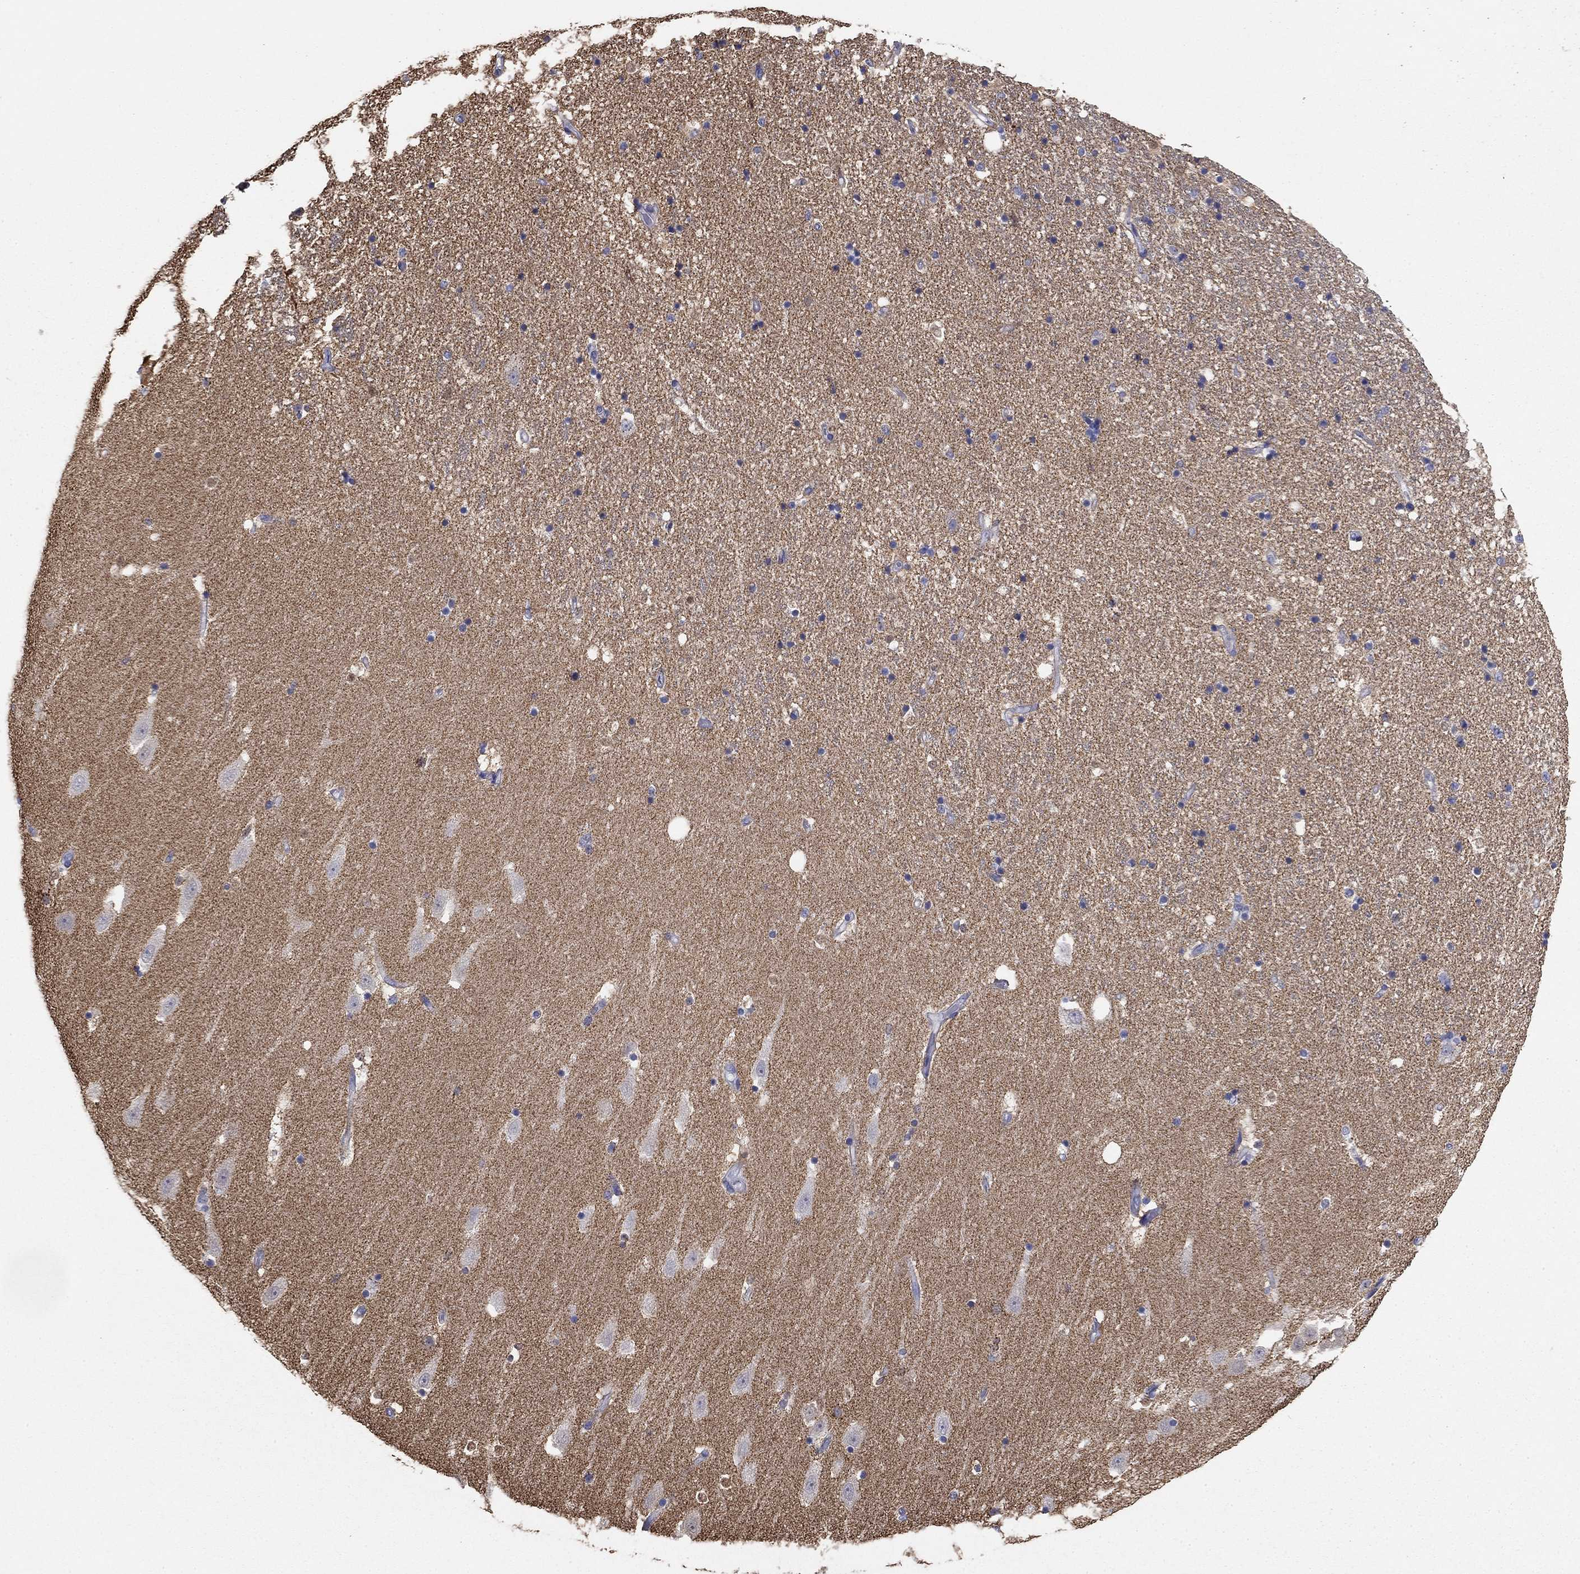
{"staining": {"intensity": "negative", "quantity": "none", "location": "none"}, "tissue": "hippocampus", "cell_type": "Glial cells", "image_type": "normal", "snomed": [{"axis": "morphology", "description": "Normal tissue, NOS"}, {"axis": "topography", "description": "Hippocampus"}], "caption": "Photomicrograph shows no significant protein staining in glial cells of normal hippocampus.", "gene": "SEPTIN3", "patient": {"sex": "male", "age": 49}}